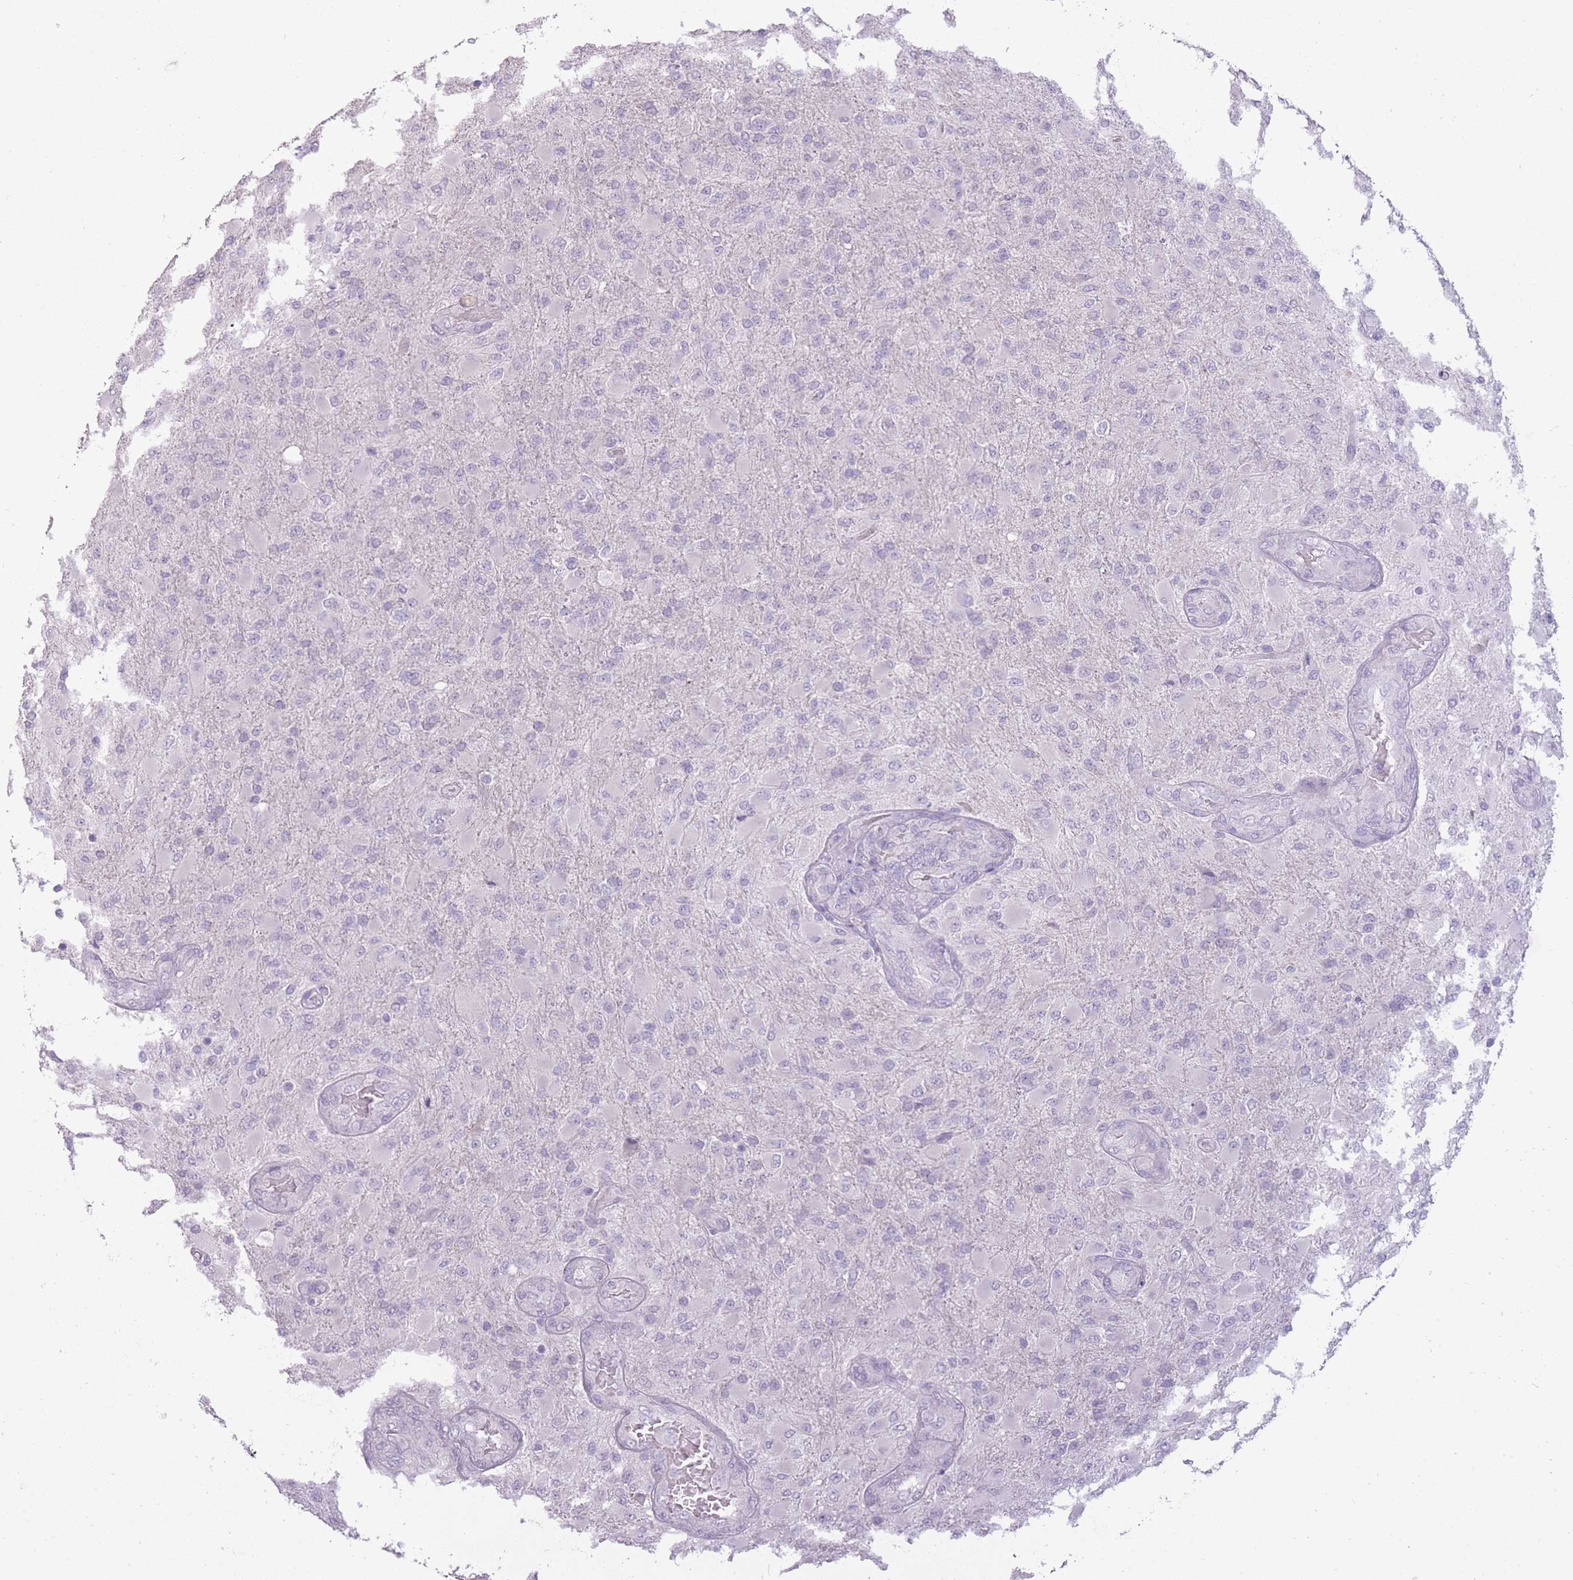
{"staining": {"intensity": "negative", "quantity": "none", "location": "none"}, "tissue": "glioma", "cell_type": "Tumor cells", "image_type": "cancer", "snomed": [{"axis": "morphology", "description": "Glioma, malignant, Low grade"}, {"axis": "topography", "description": "Brain"}], "caption": "Tumor cells show no significant staining in glioma.", "gene": "ZBTB24", "patient": {"sex": "male", "age": 65}}